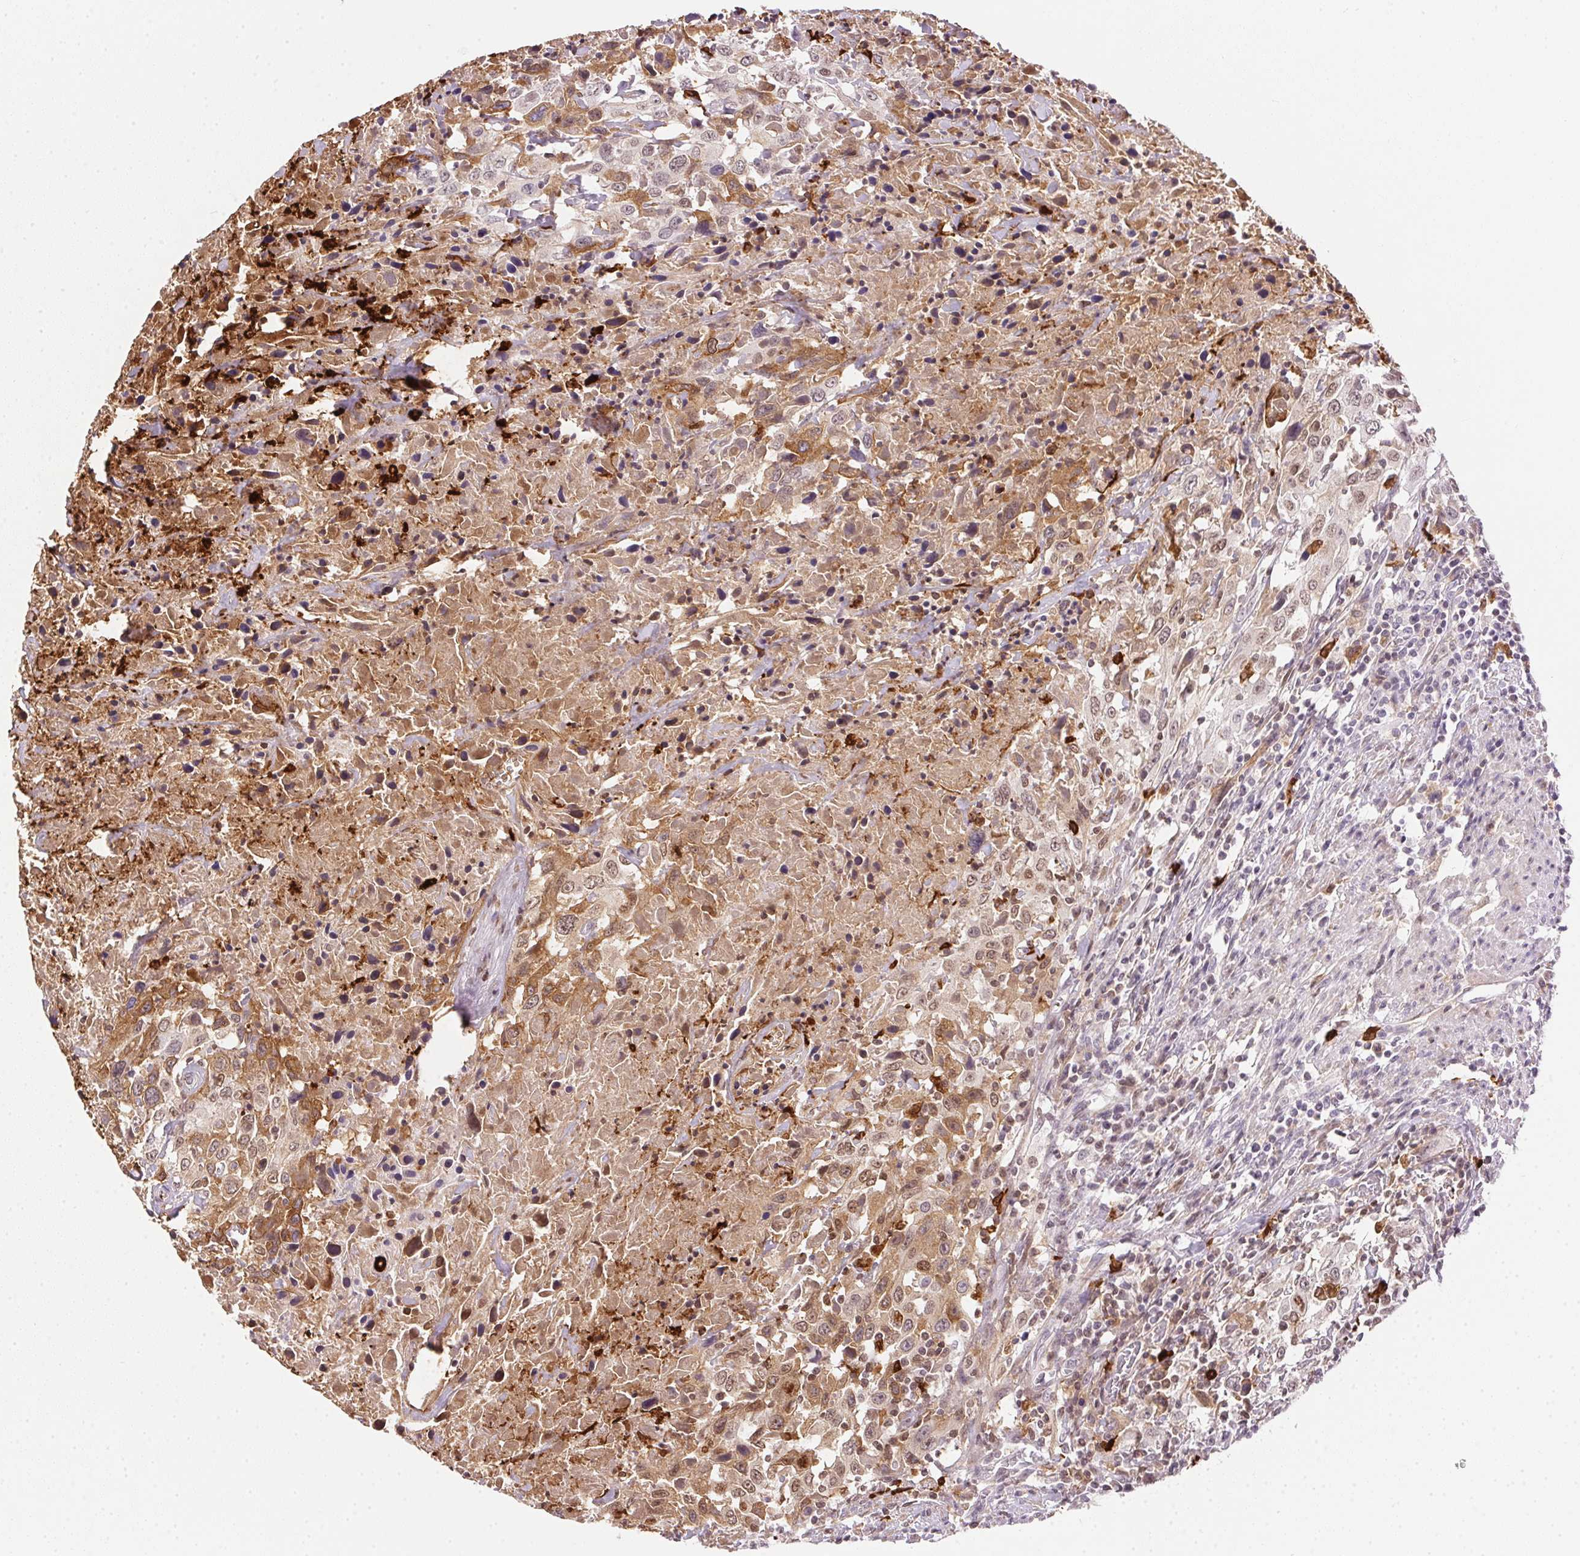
{"staining": {"intensity": "moderate", "quantity": "<25%", "location": "cytoplasmic/membranous,nuclear"}, "tissue": "urothelial cancer", "cell_type": "Tumor cells", "image_type": "cancer", "snomed": [{"axis": "morphology", "description": "Urothelial carcinoma, High grade"}, {"axis": "topography", "description": "Urinary bladder"}], "caption": "Immunohistochemical staining of urothelial carcinoma (high-grade) reveals low levels of moderate cytoplasmic/membranous and nuclear protein expression in about <25% of tumor cells.", "gene": "ORM1", "patient": {"sex": "male", "age": 61}}